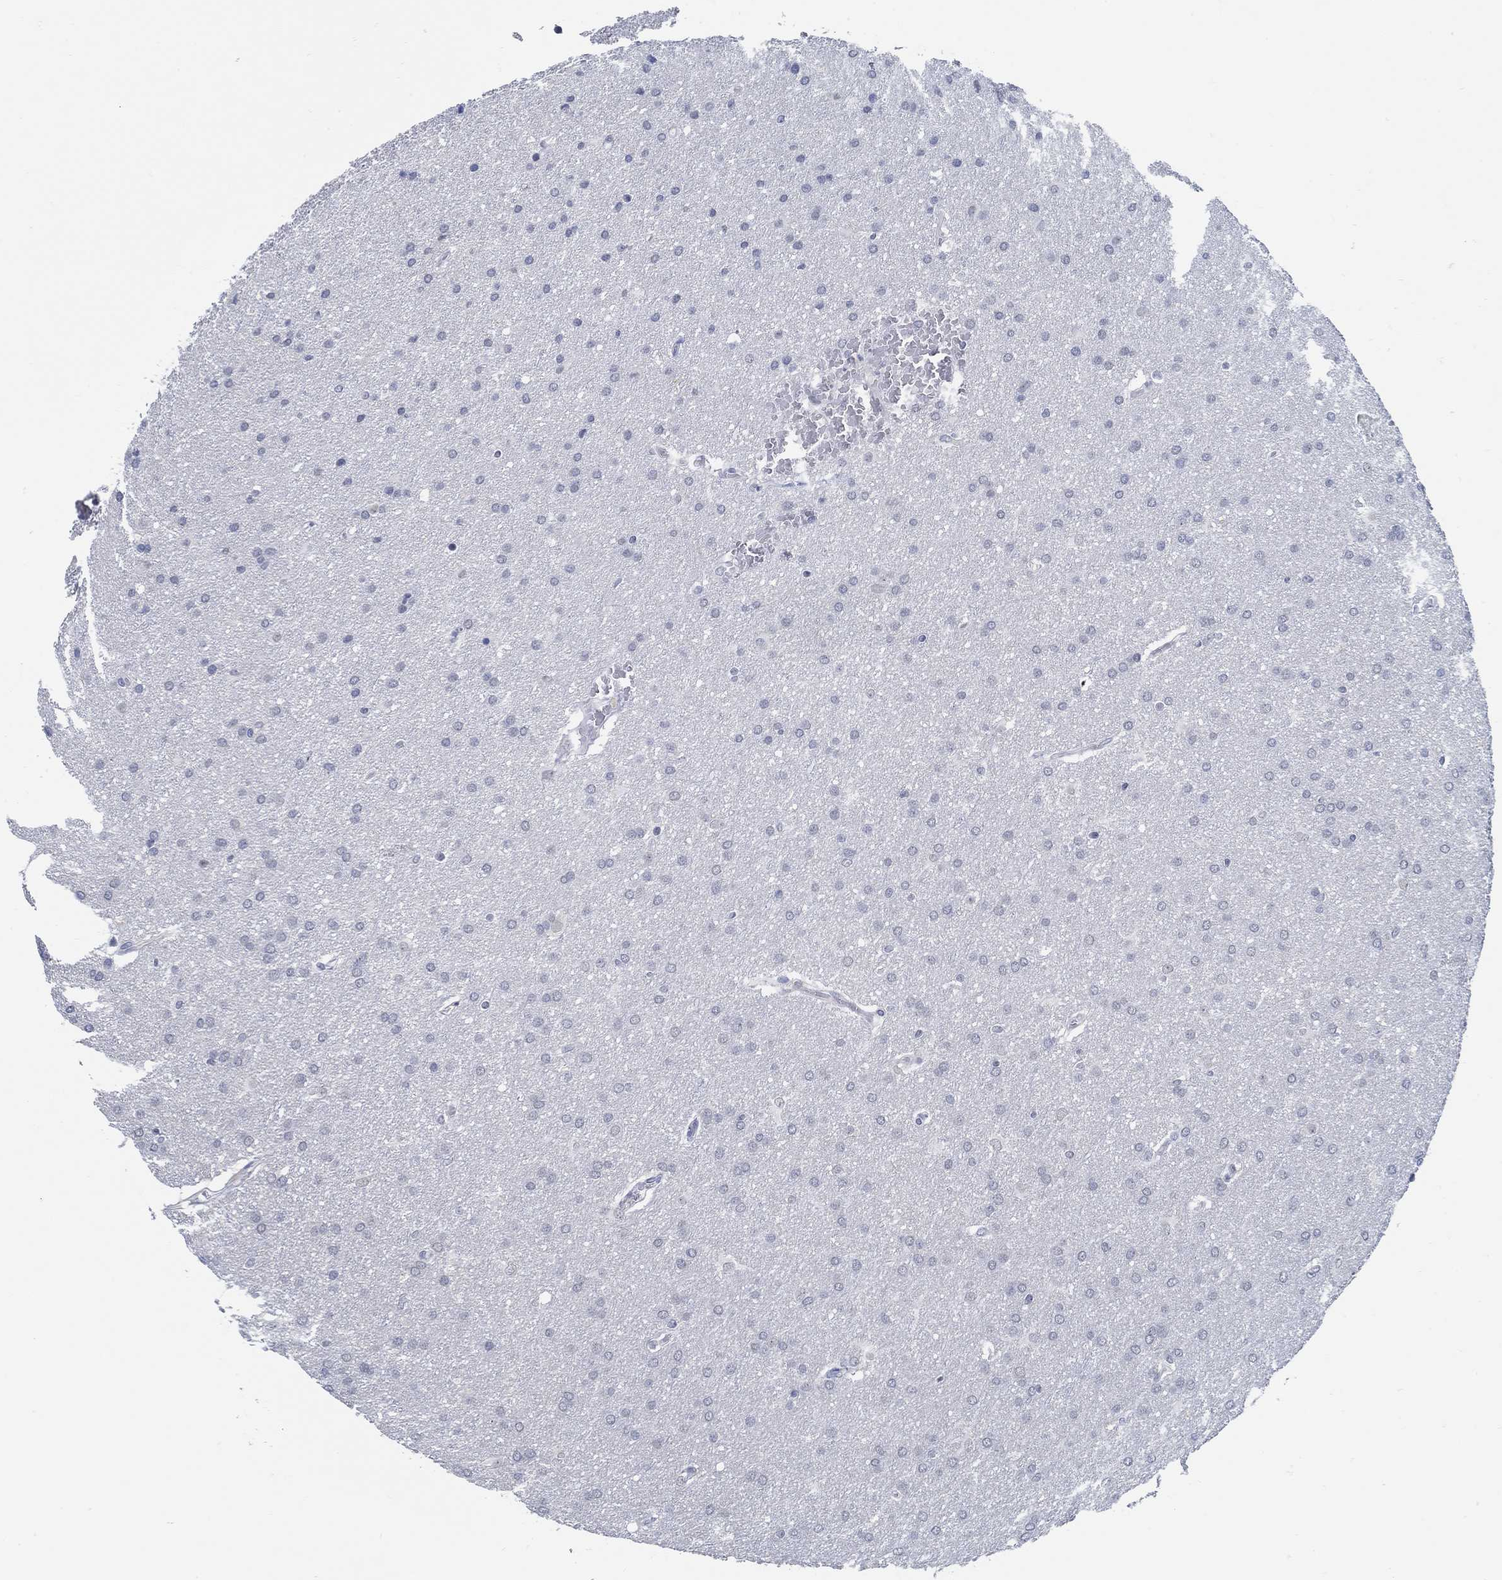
{"staining": {"intensity": "negative", "quantity": "none", "location": "none"}, "tissue": "glioma", "cell_type": "Tumor cells", "image_type": "cancer", "snomed": [{"axis": "morphology", "description": "Glioma, malignant, Low grade"}, {"axis": "topography", "description": "Brain"}], "caption": "Immunohistochemistry (IHC) of glioma shows no expression in tumor cells.", "gene": "PCDH11X", "patient": {"sex": "female", "age": 32}}